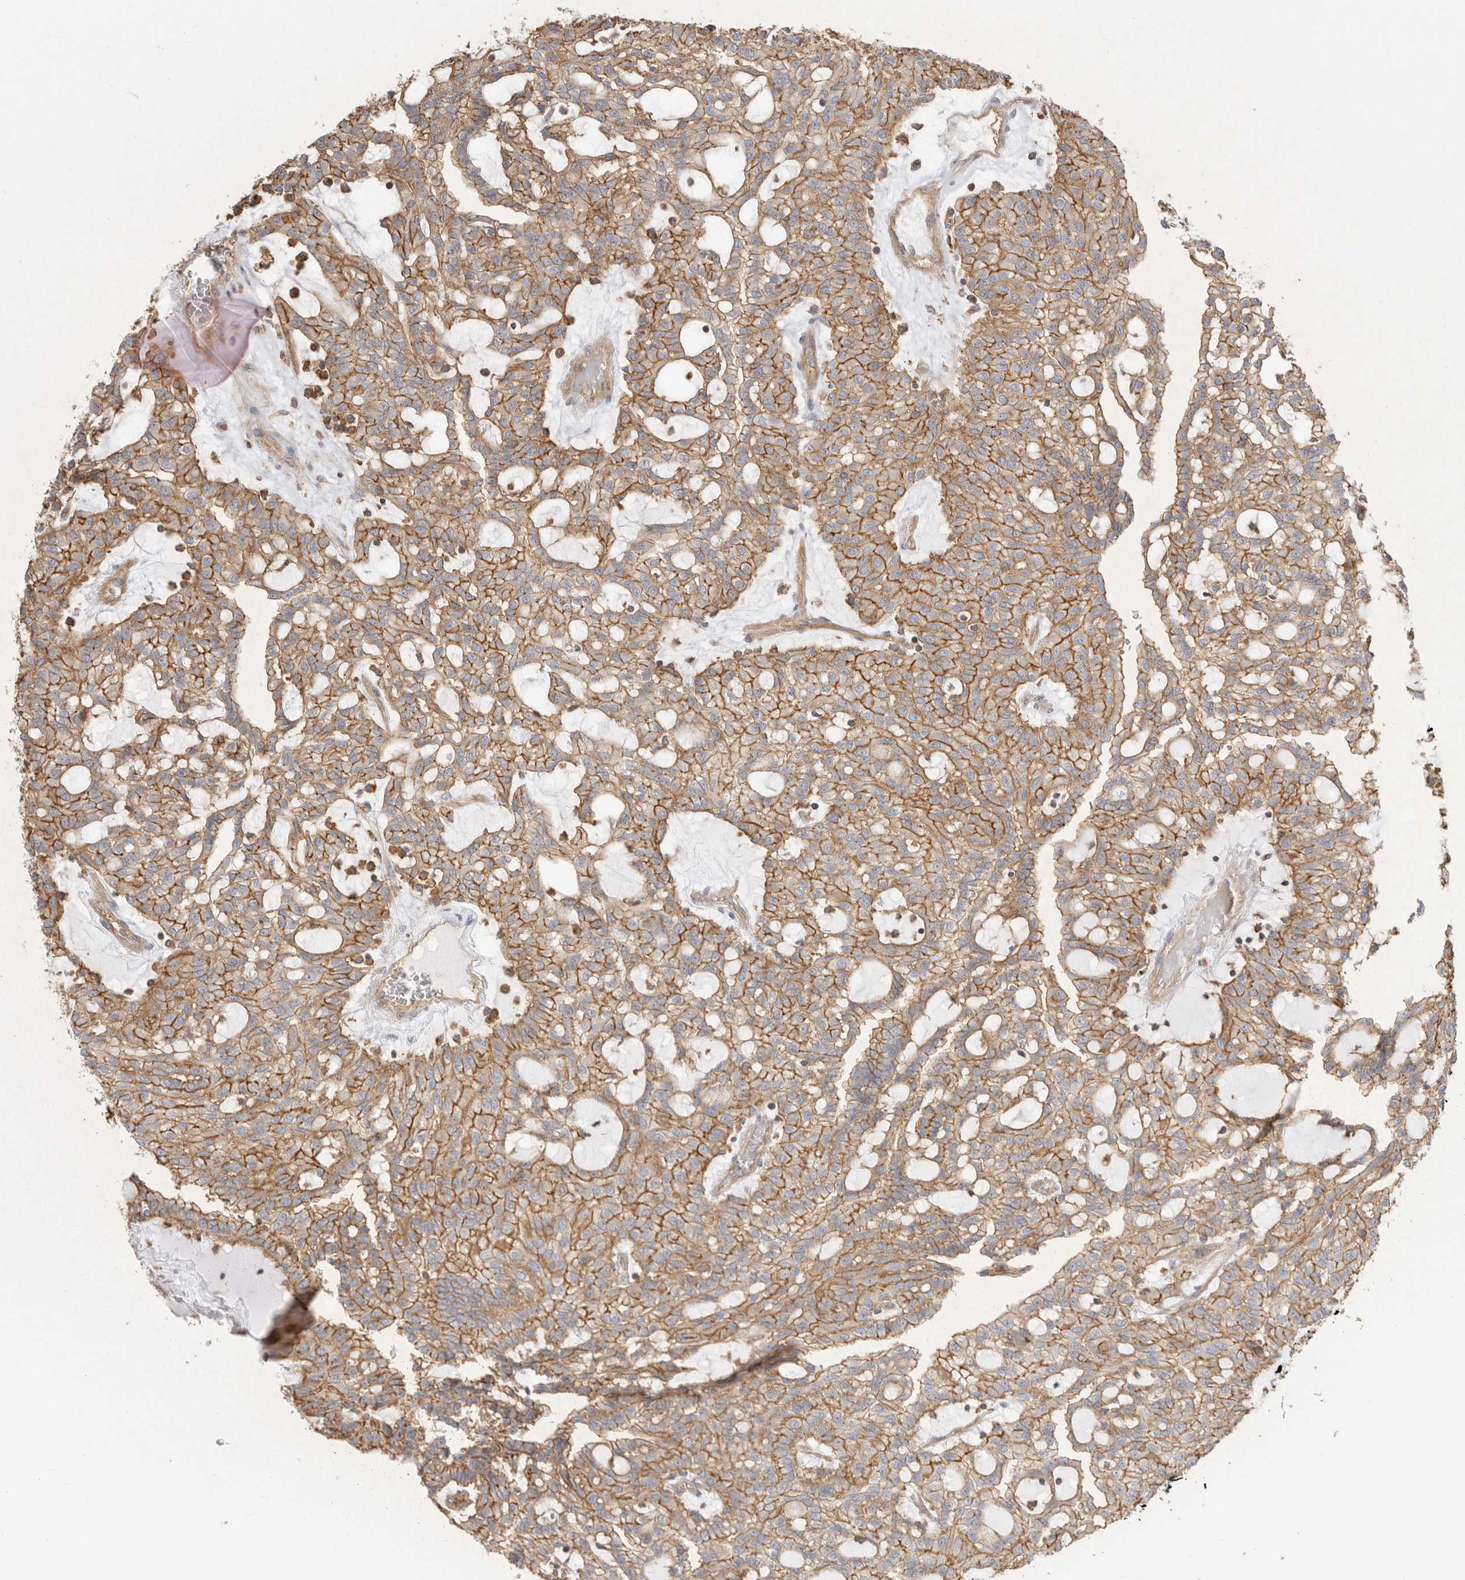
{"staining": {"intensity": "moderate", "quantity": ">75%", "location": "cytoplasmic/membranous"}, "tissue": "renal cancer", "cell_type": "Tumor cells", "image_type": "cancer", "snomed": [{"axis": "morphology", "description": "Adenocarcinoma, NOS"}, {"axis": "topography", "description": "Kidney"}], "caption": "DAB (3,3'-diaminobenzidine) immunohistochemical staining of human renal cancer (adenocarcinoma) shows moderate cytoplasmic/membranous protein expression in about >75% of tumor cells.", "gene": "CHMP6", "patient": {"sex": "male", "age": 63}}